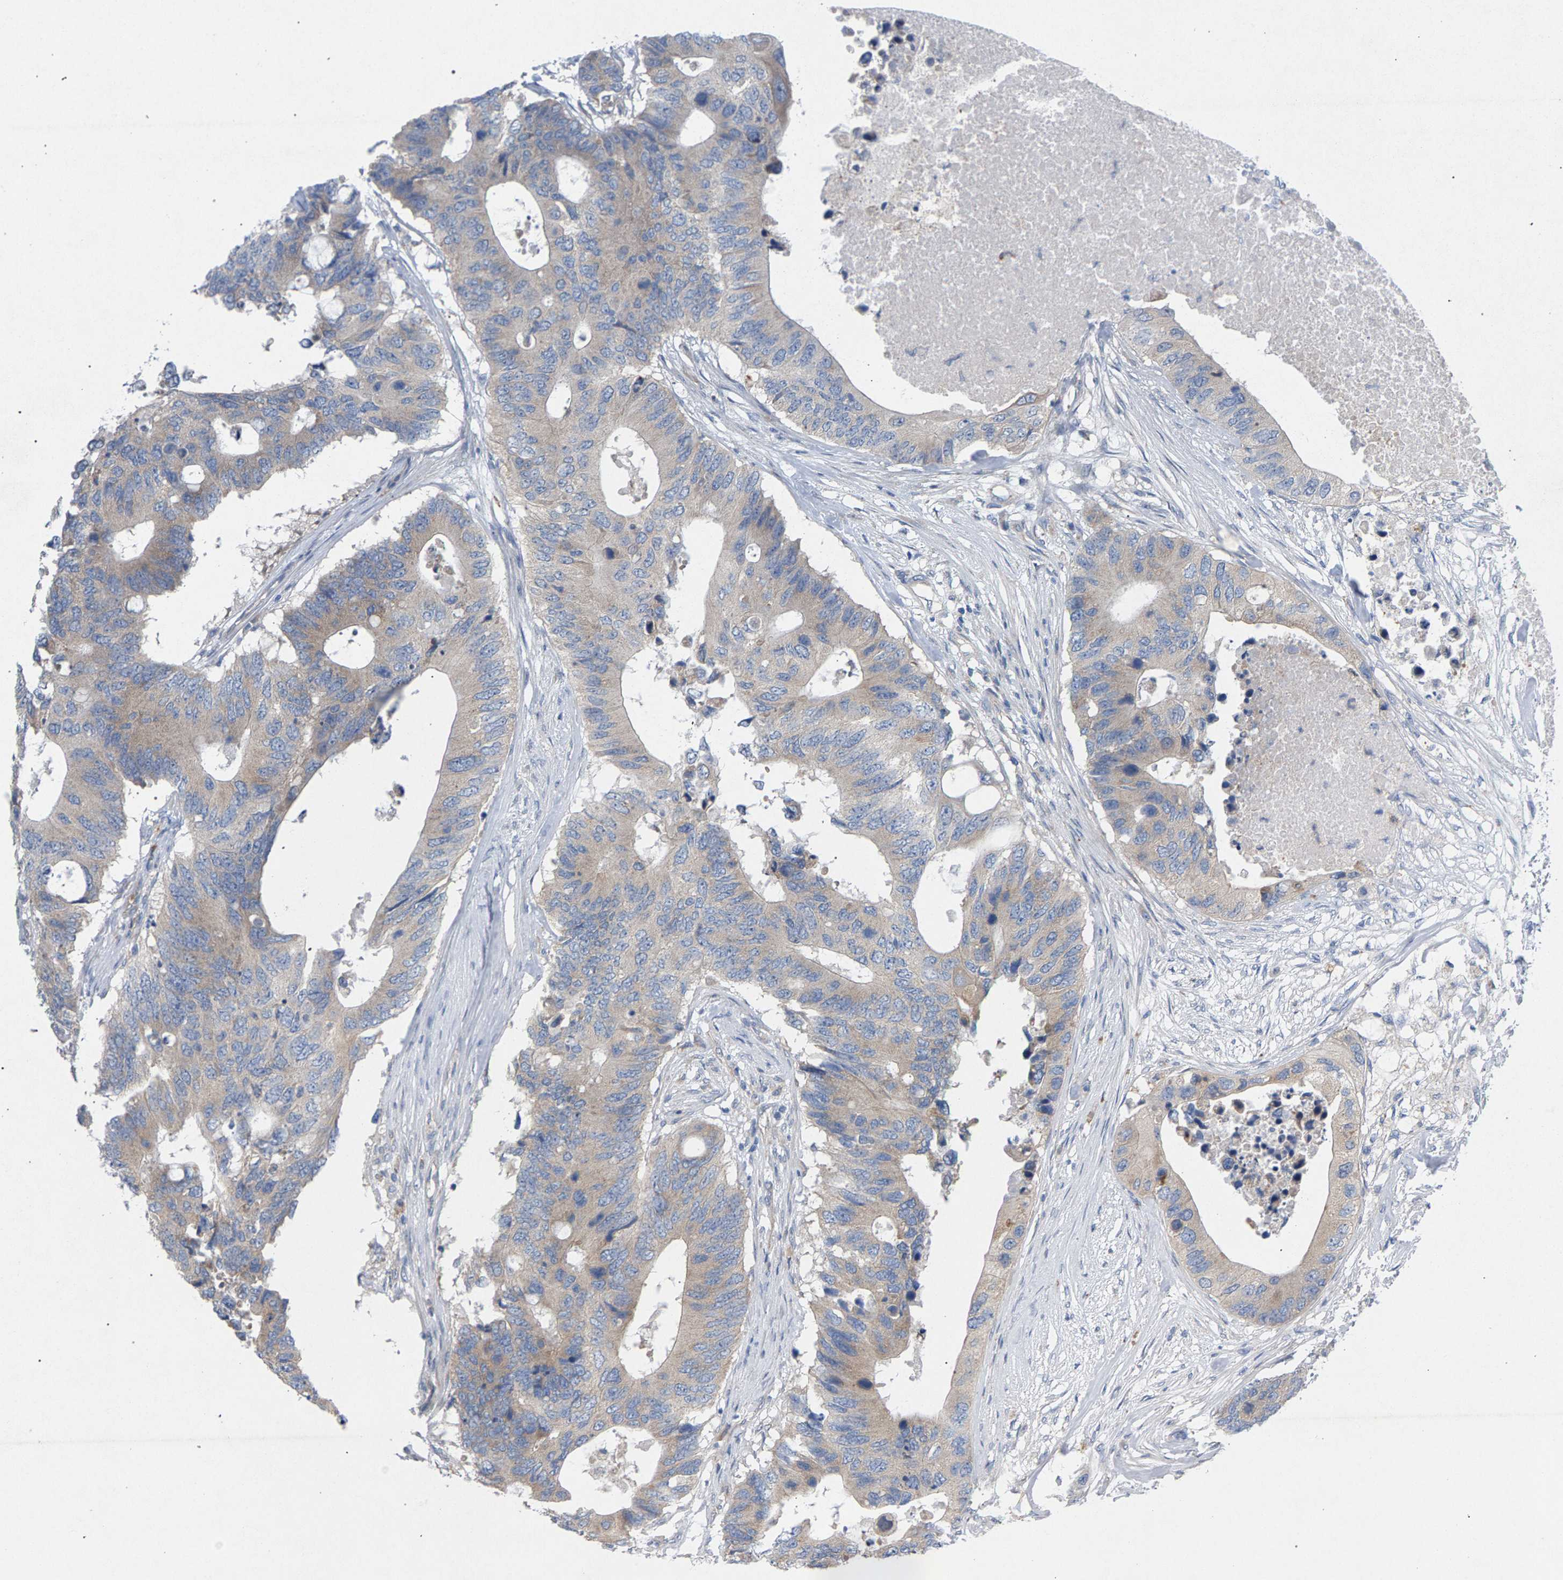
{"staining": {"intensity": "weak", "quantity": ">75%", "location": "cytoplasmic/membranous"}, "tissue": "colorectal cancer", "cell_type": "Tumor cells", "image_type": "cancer", "snomed": [{"axis": "morphology", "description": "Adenocarcinoma, NOS"}, {"axis": "topography", "description": "Colon"}], "caption": "This photomicrograph exhibits colorectal adenocarcinoma stained with IHC to label a protein in brown. The cytoplasmic/membranous of tumor cells show weak positivity for the protein. Nuclei are counter-stained blue.", "gene": "MAMDC2", "patient": {"sex": "male", "age": 71}}